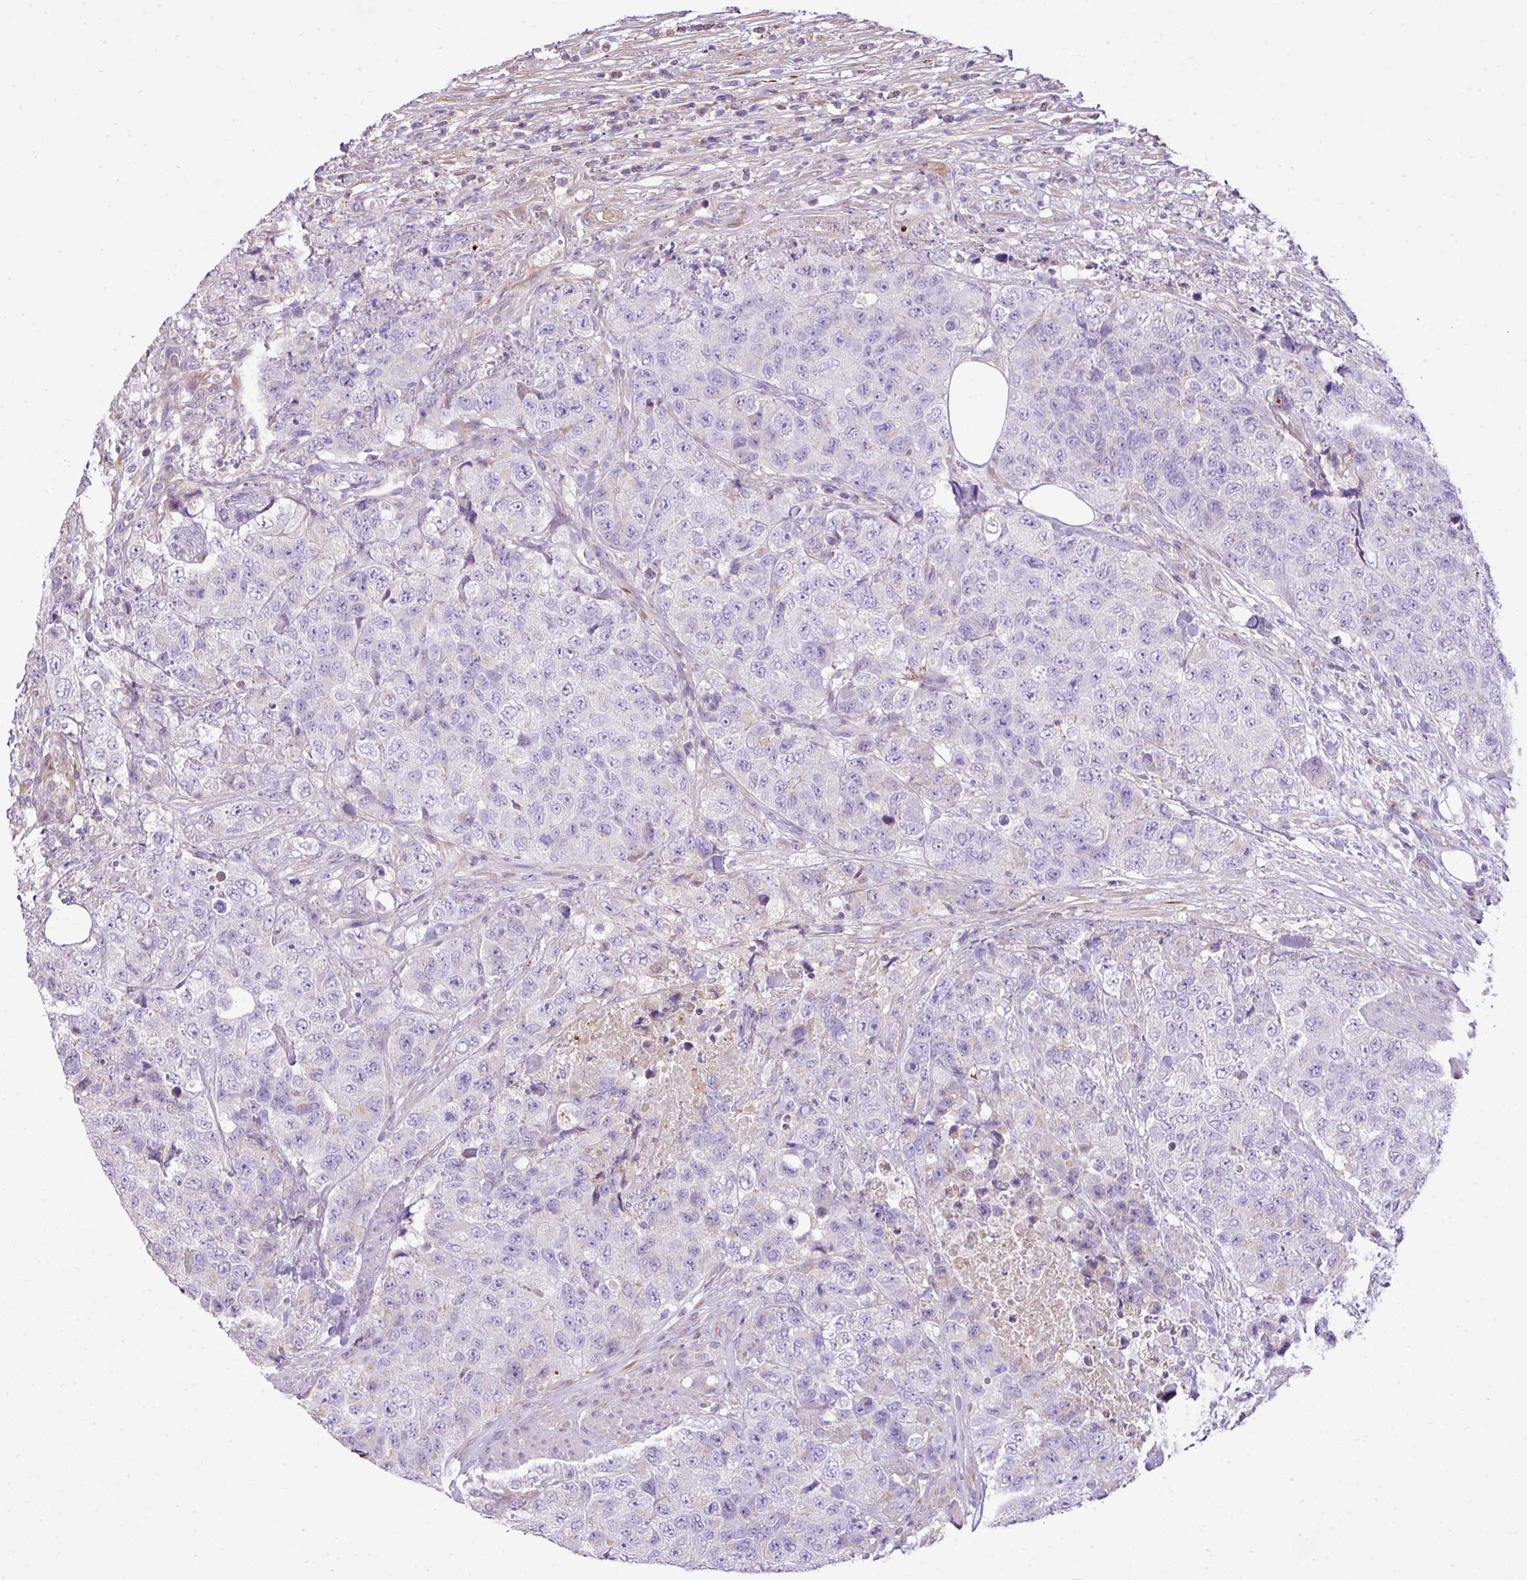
{"staining": {"intensity": "negative", "quantity": "none", "location": "none"}, "tissue": "urothelial cancer", "cell_type": "Tumor cells", "image_type": "cancer", "snomed": [{"axis": "morphology", "description": "Urothelial carcinoma, High grade"}, {"axis": "topography", "description": "Urinary bladder"}], "caption": "Immunohistochemical staining of urothelial carcinoma (high-grade) reveals no significant positivity in tumor cells.", "gene": "CTXN2", "patient": {"sex": "female", "age": 78}}